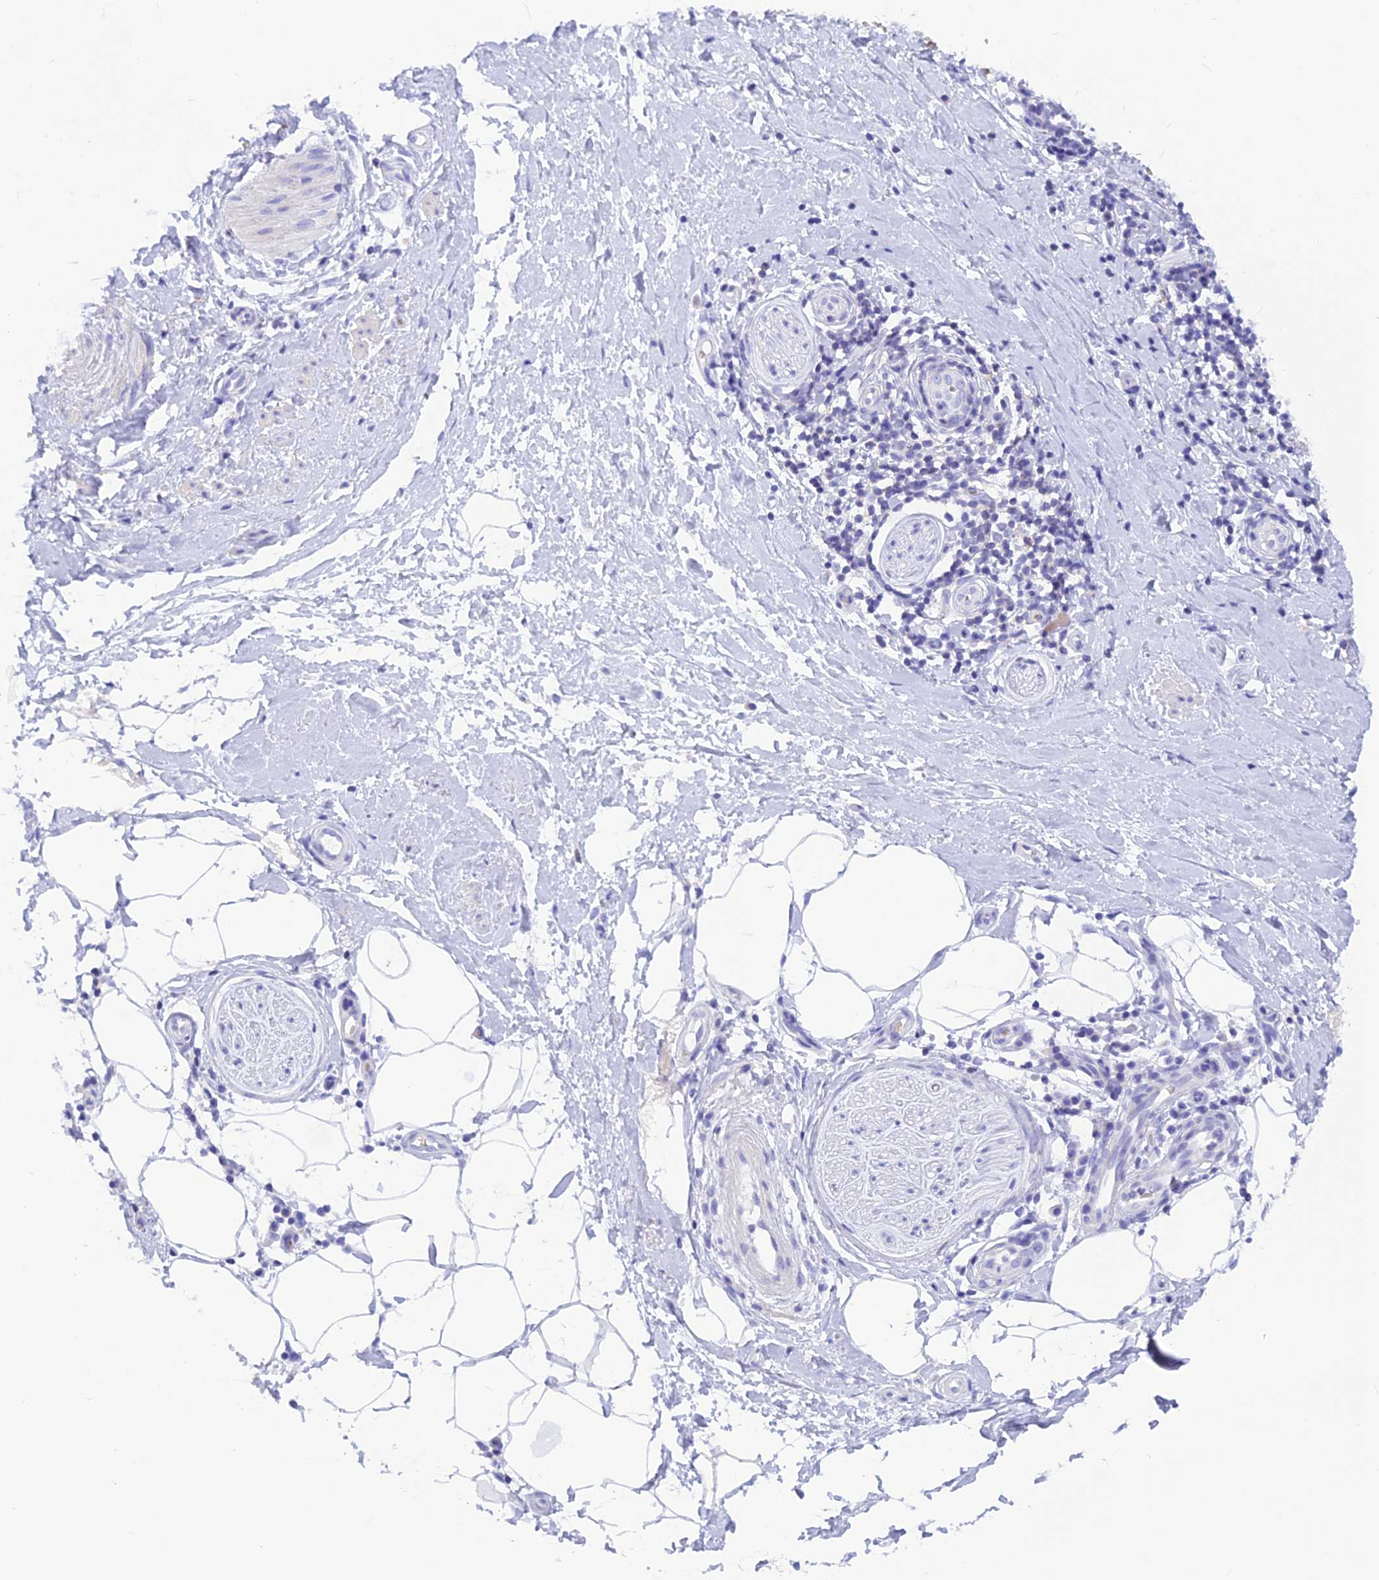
{"staining": {"intensity": "negative", "quantity": "none", "location": "none"}, "tissue": "adipose tissue", "cell_type": "Adipocytes", "image_type": "normal", "snomed": [{"axis": "morphology", "description": "Normal tissue, NOS"}, {"axis": "topography", "description": "Soft tissue"}, {"axis": "topography", "description": "Adipose tissue"}, {"axis": "topography", "description": "Vascular tissue"}, {"axis": "topography", "description": "Peripheral nerve tissue"}], "caption": "An immunohistochemistry (IHC) micrograph of unremarkable adipose tissue is shown. There is no staining in adipocytes of adipose tissue.", "gene": "GLYATL1B", "patient": {"sex": "male", "age": 74}}